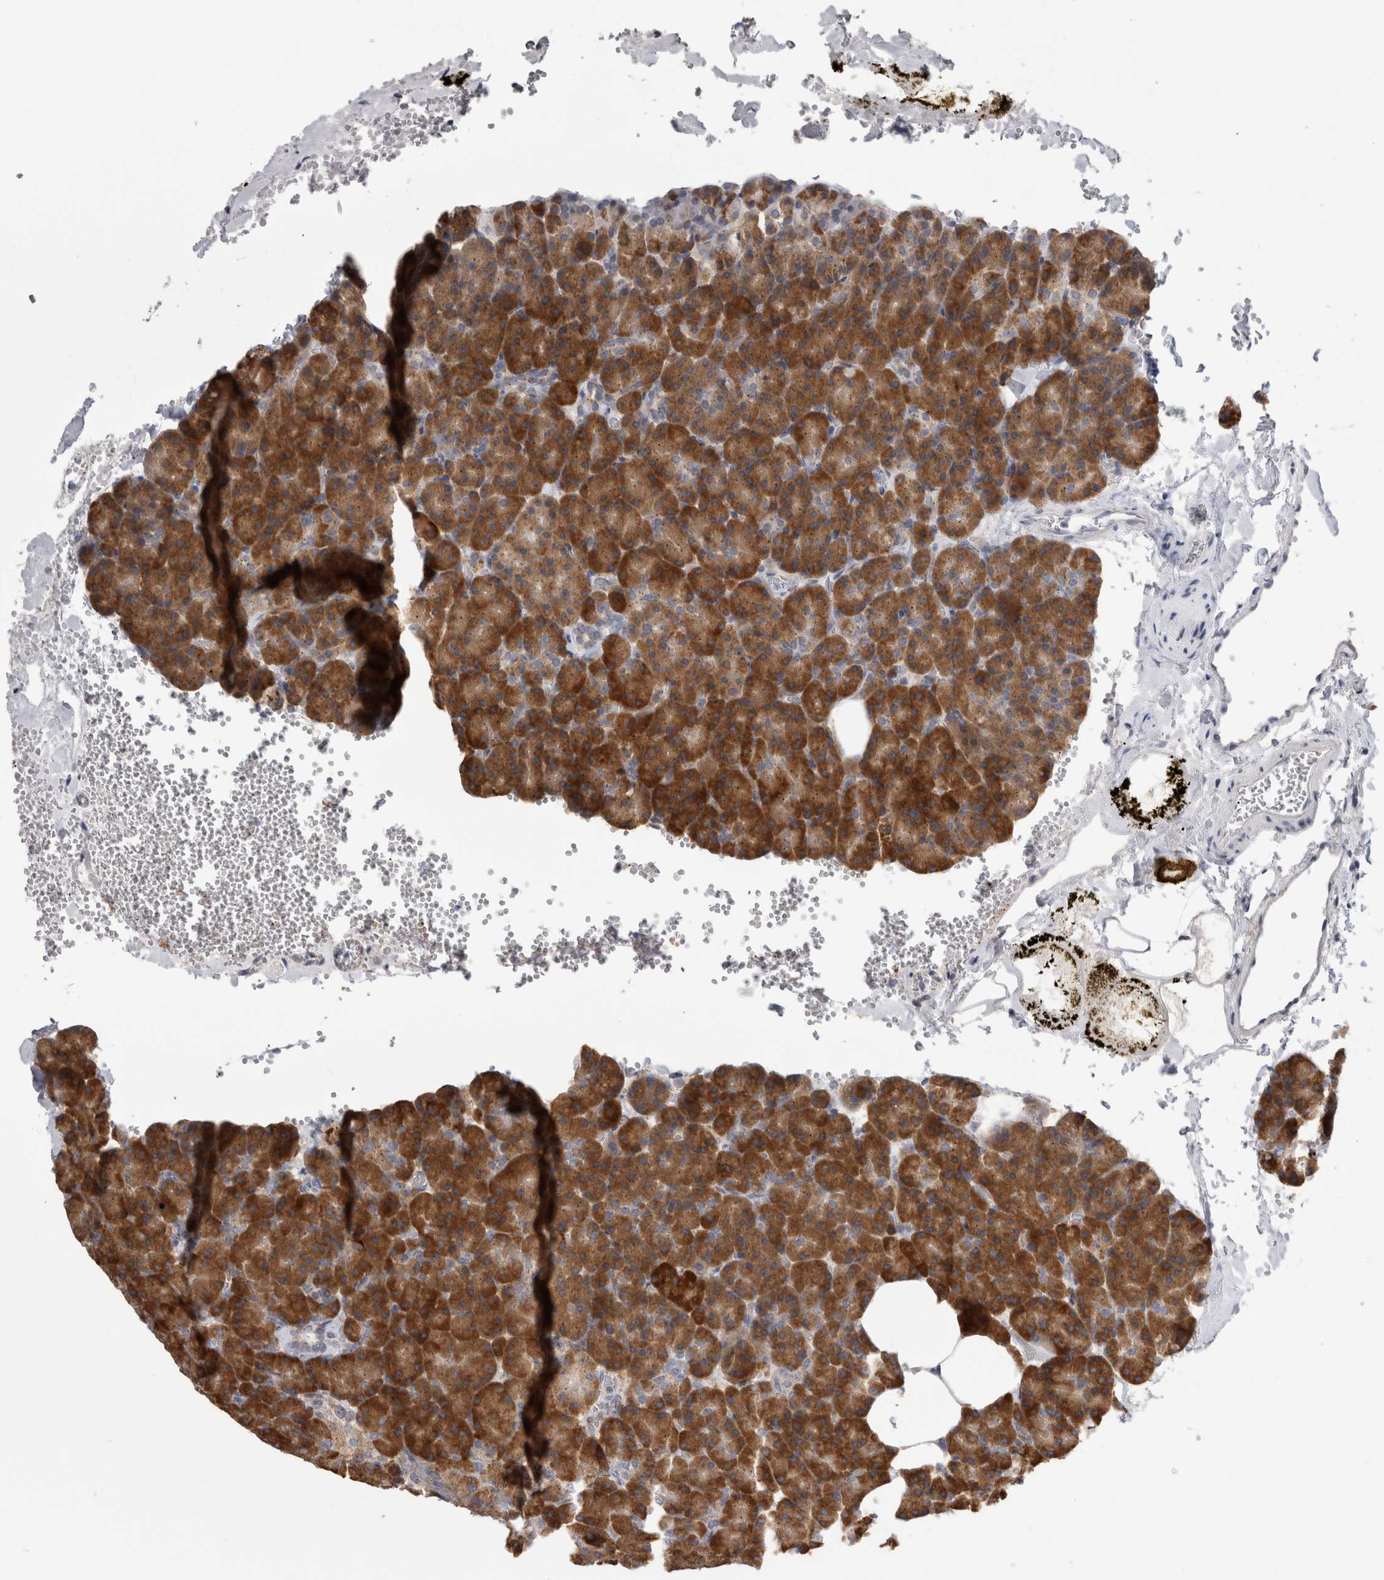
{"staining": {"intensity": "strong", "quantity": ">75%", "location": "cytoplasmic/membranous"}, "tissue": "pancreas", "cell_type": "Exocrine glandular cells", "image_type": "normal", "snomed": [{"axis": "morphology", "description": "Normal tissue, NOS"}, {"axis": "morphology", "description": "Carcinoid, malignant, NOS"}, {"axis": "topography", "description": "Pancreas"}], "caption": "Protein staining of benign pancreas exhibits strong cytoplasmic/membranous expression in about >75% of exocrine glandular cells. The protein of interest is stained brown, and the nuclei are stained in blue (DAB IHC with brightfield microscopy, high magnification).", "gene": "ZNF341", "patient": {"sex": "female", "age": 35}}